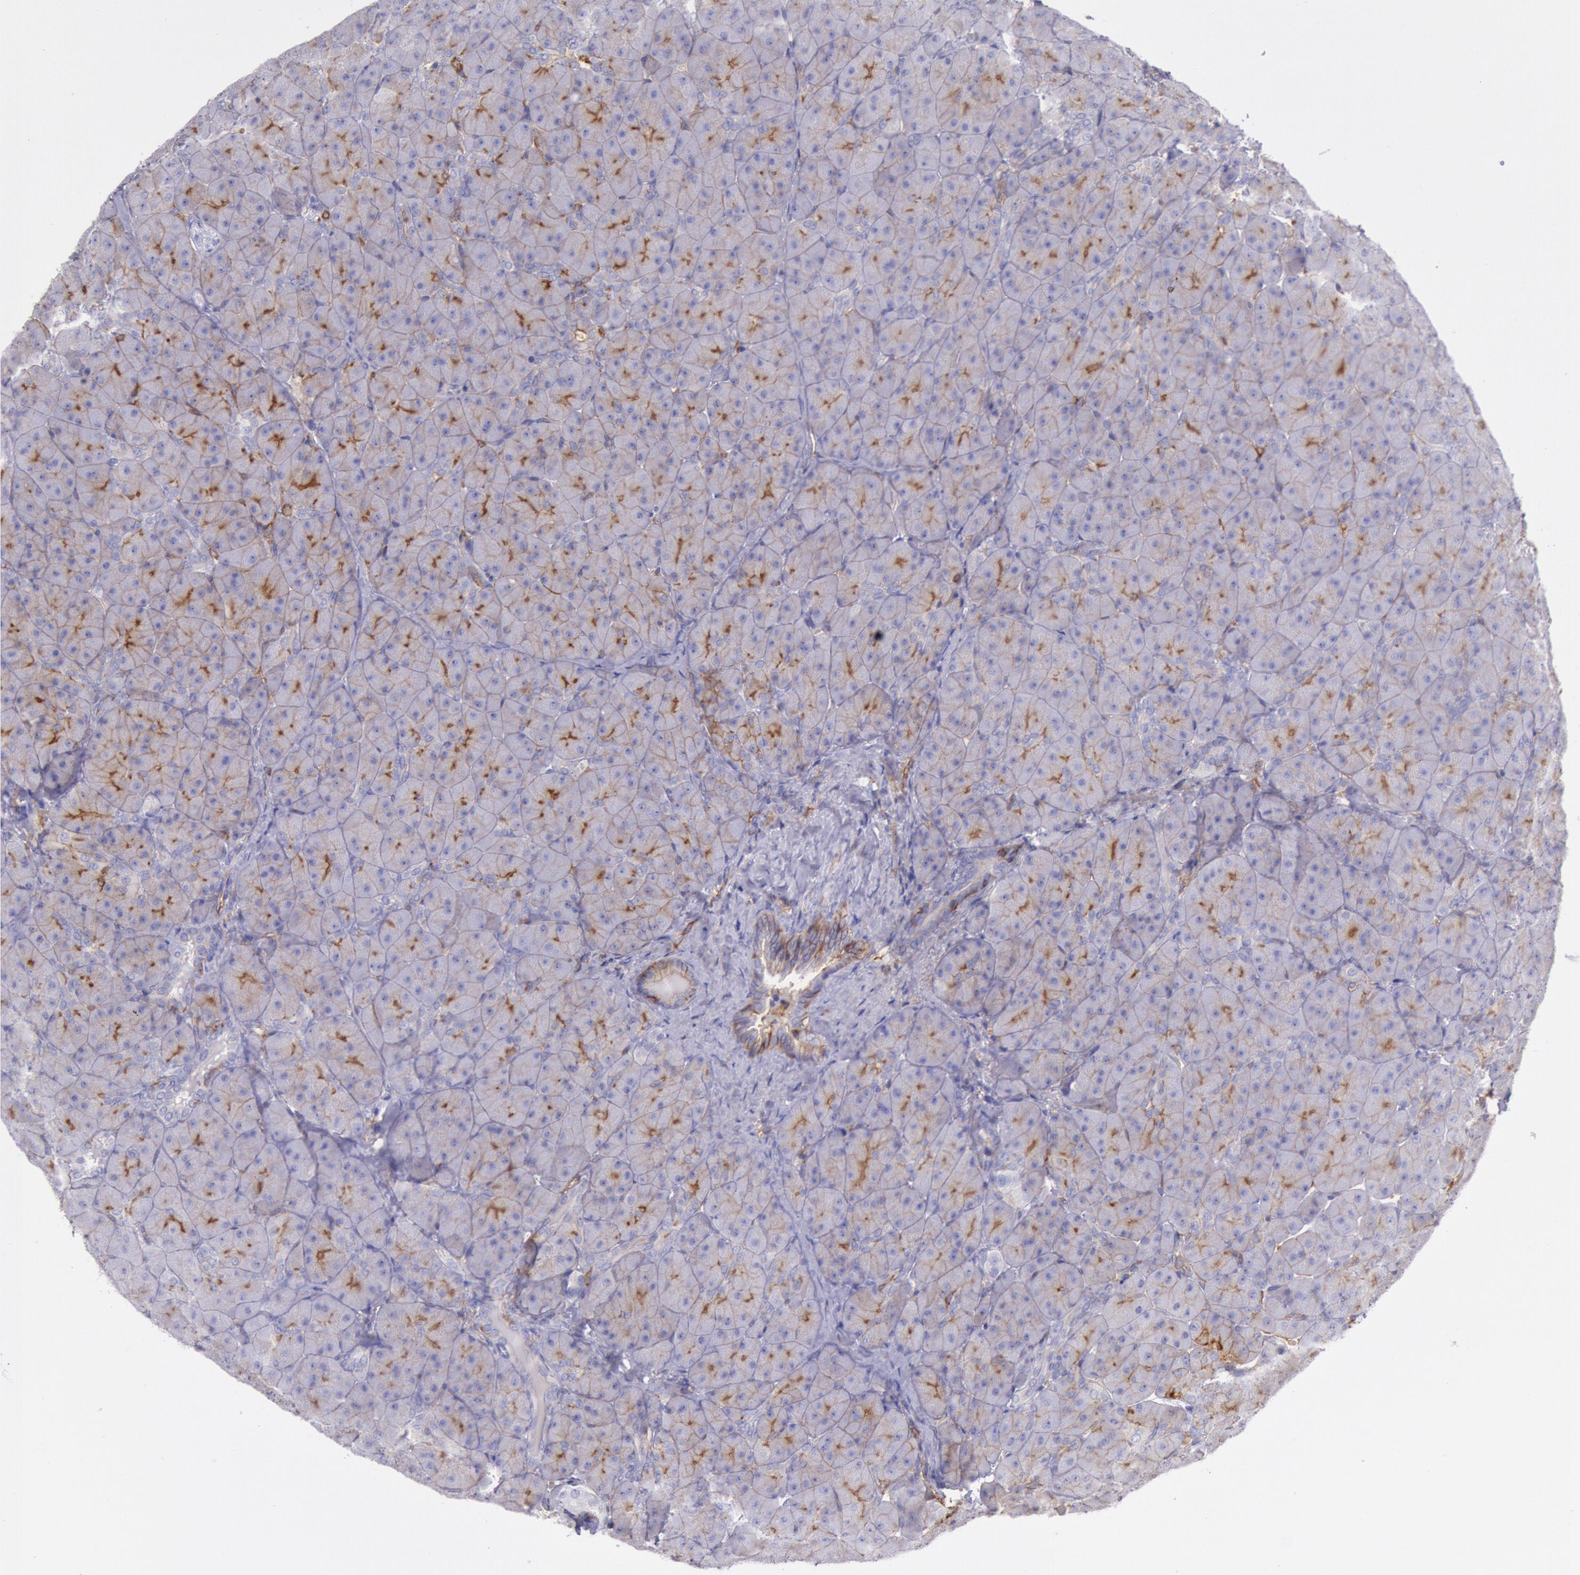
{"staining": {"intensity": "weak", "quantity": "25%-75%", "location": "cytoplasmic/membranous"}, "tissue": "pancreas", "cell_type": "Exocrine glandular cells", "image_type": "normal", "snomed": [{"axis": "morphology", "description": "Normal tissue, NOS"}, {"axis": "topography", "description": "Pancreas"}], "caption": "Brown immunohistochemical staining in normal pancreas reveals weak cytoplasmic/membranous expression in about 25%-75% of exocrine glandular cells.", "gene": "LYN", "patient": {"sex": "male", "age": 66}}